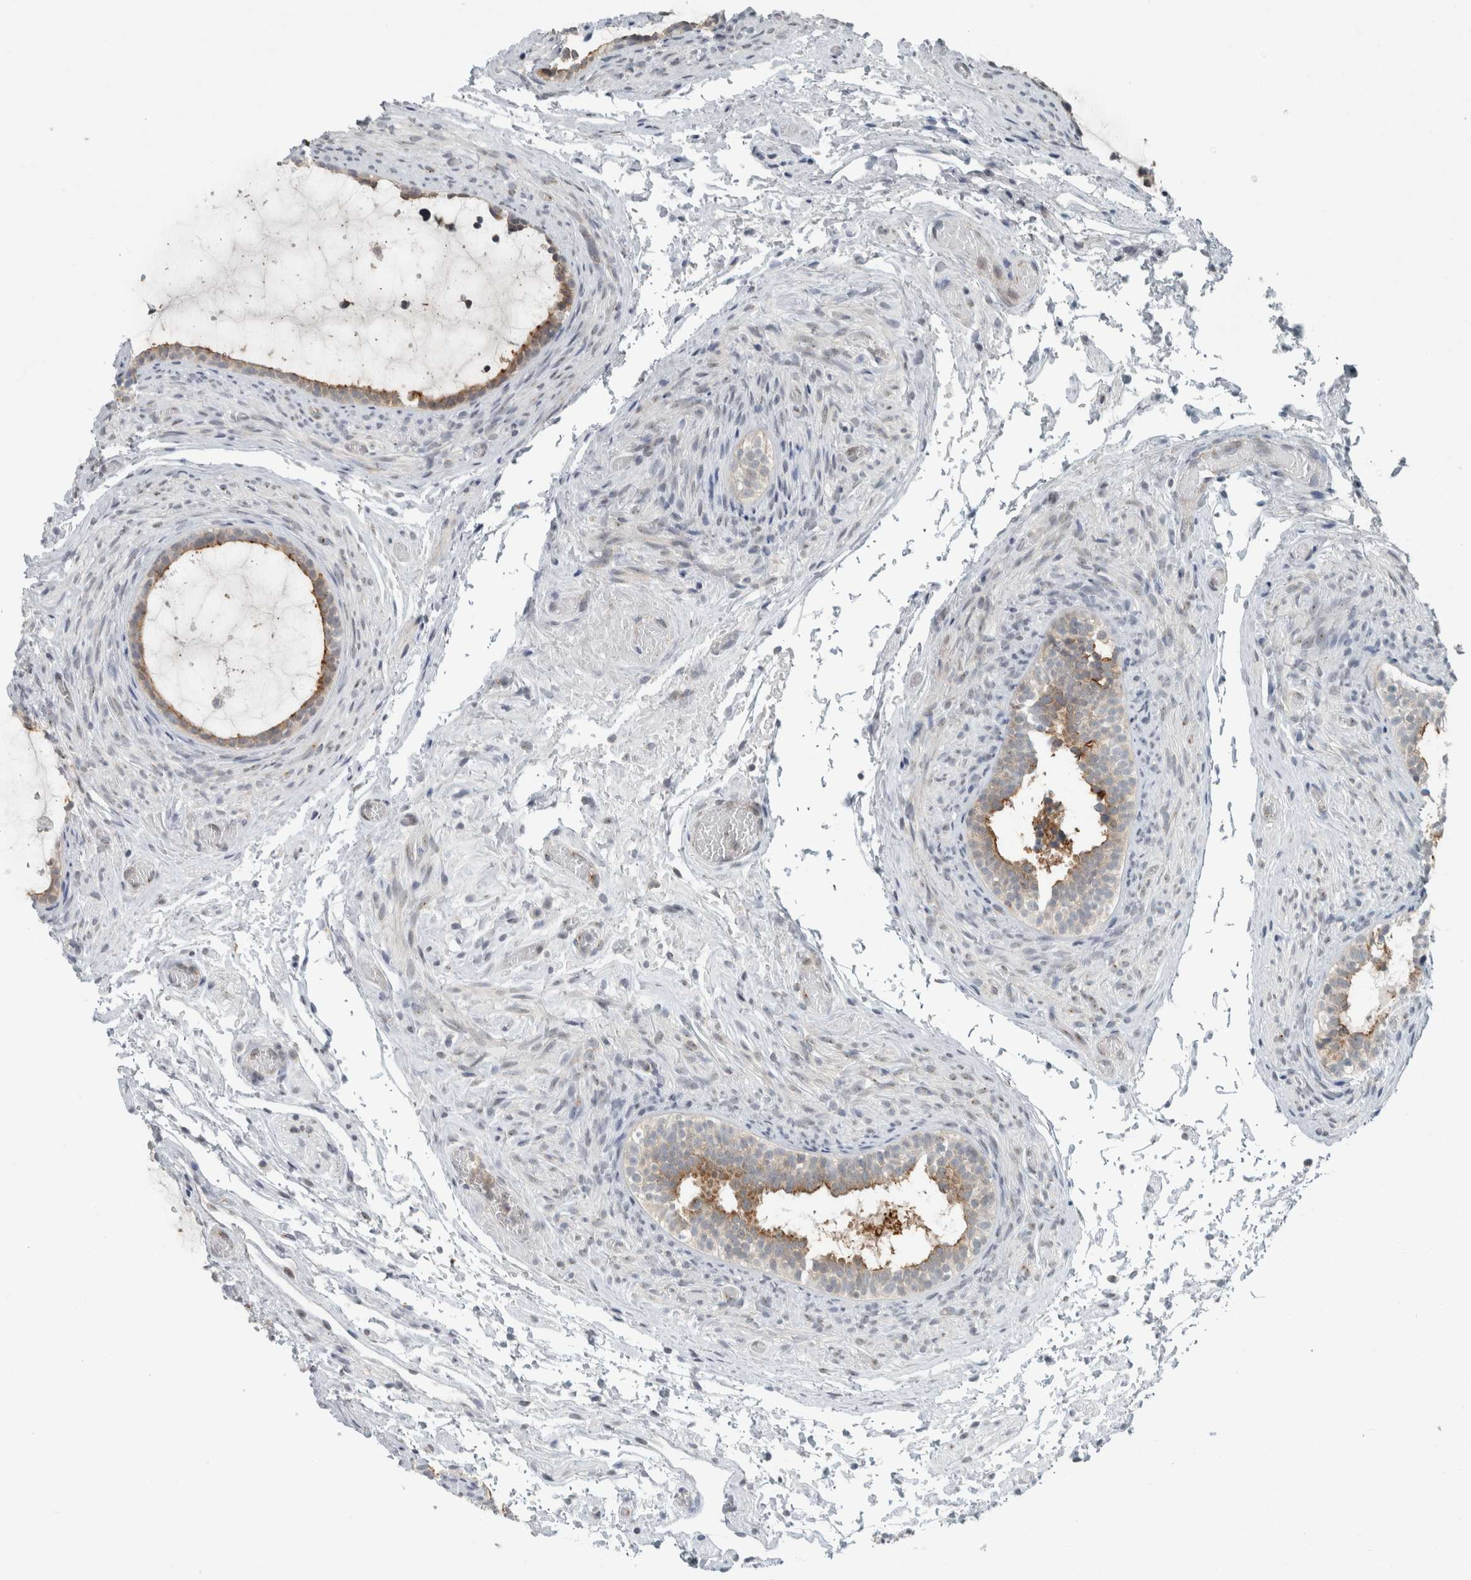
{"staining": {"intensity": "moderate", "quantity": "<25%", "location": "cytoplasmic/membranous"}, "tissue": "epididymis", "cell_type": "Glandular cells", "image_type": "normal", "snomed": [{"axis": "morphology", "description": "Normal tissue, NOS"}, {"axis": "topography", "description": "Epididymis"}], "caption": "The histopathology image displays a brown stain indicating the presence of a protein in the cytoplasmic/membranous of glandular cells in epididymis. (Brightfield microscopy of DAB IHC at high magnification).", "gene": "KIF1C", "patient": {"sex": "male", "age": 5}}